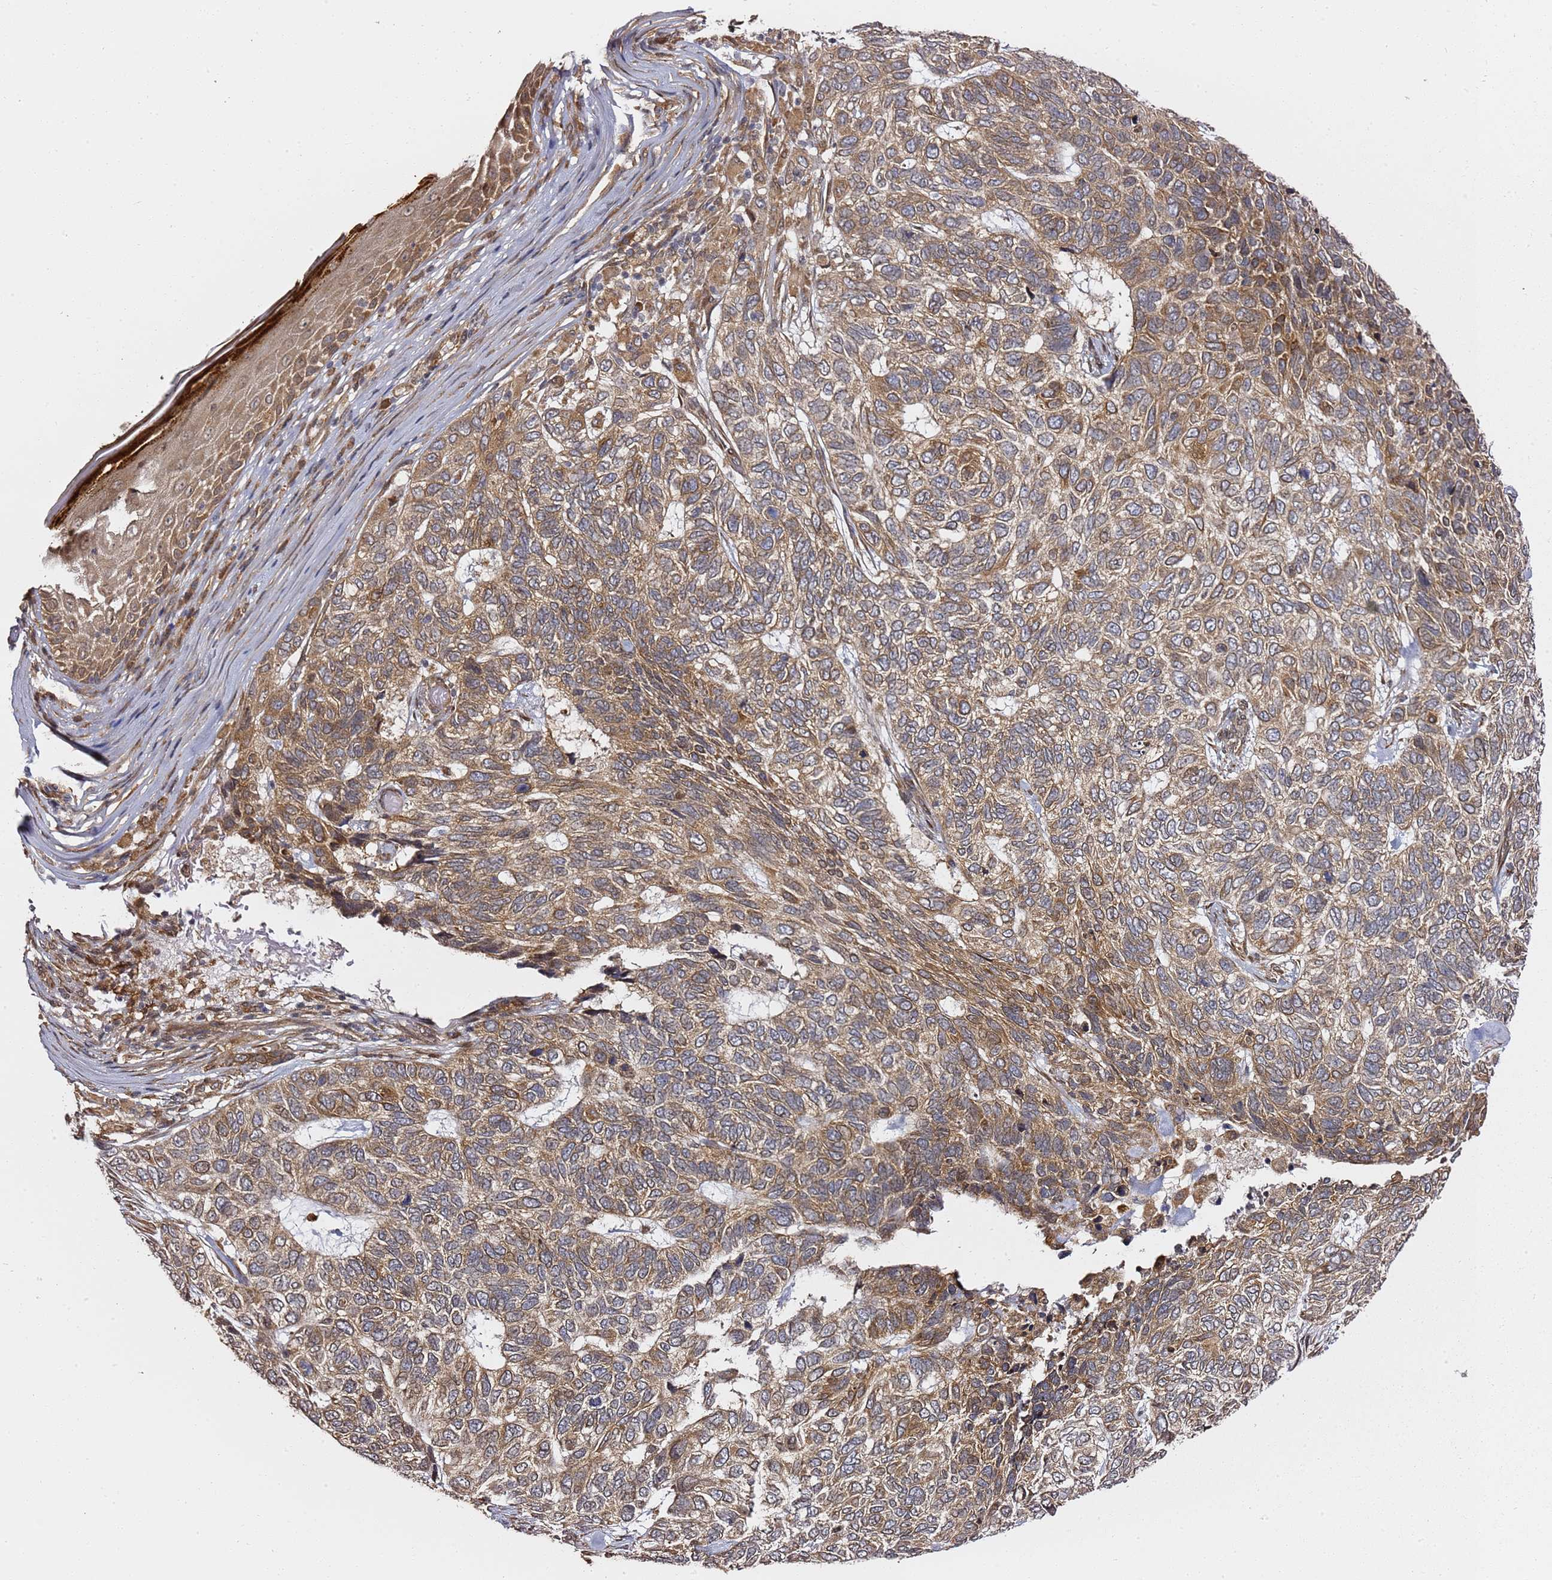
{"staining": {"intensity": "moderate", "quantity": ">75%", "location": "cytoplasmic/membranous"}, "tissue": "skin cancer", "cell_type": "Tumor cells", "image_type": "cancer", "snomed": [{"axis": "morphology", "description": "Basal cell carcinoma"}, {"axis": "topography", "description": "Skin"}], "caption": "High-power microscopy captured an immunohistochemistry histopathology image of skin cancer (basal cell carcinoma), revealing moderate cytoplasmic/membranous staining in about >75% of tumor cells.", "gene": "PRKAB2", "patient": {"sex": "female", "age": 65}}